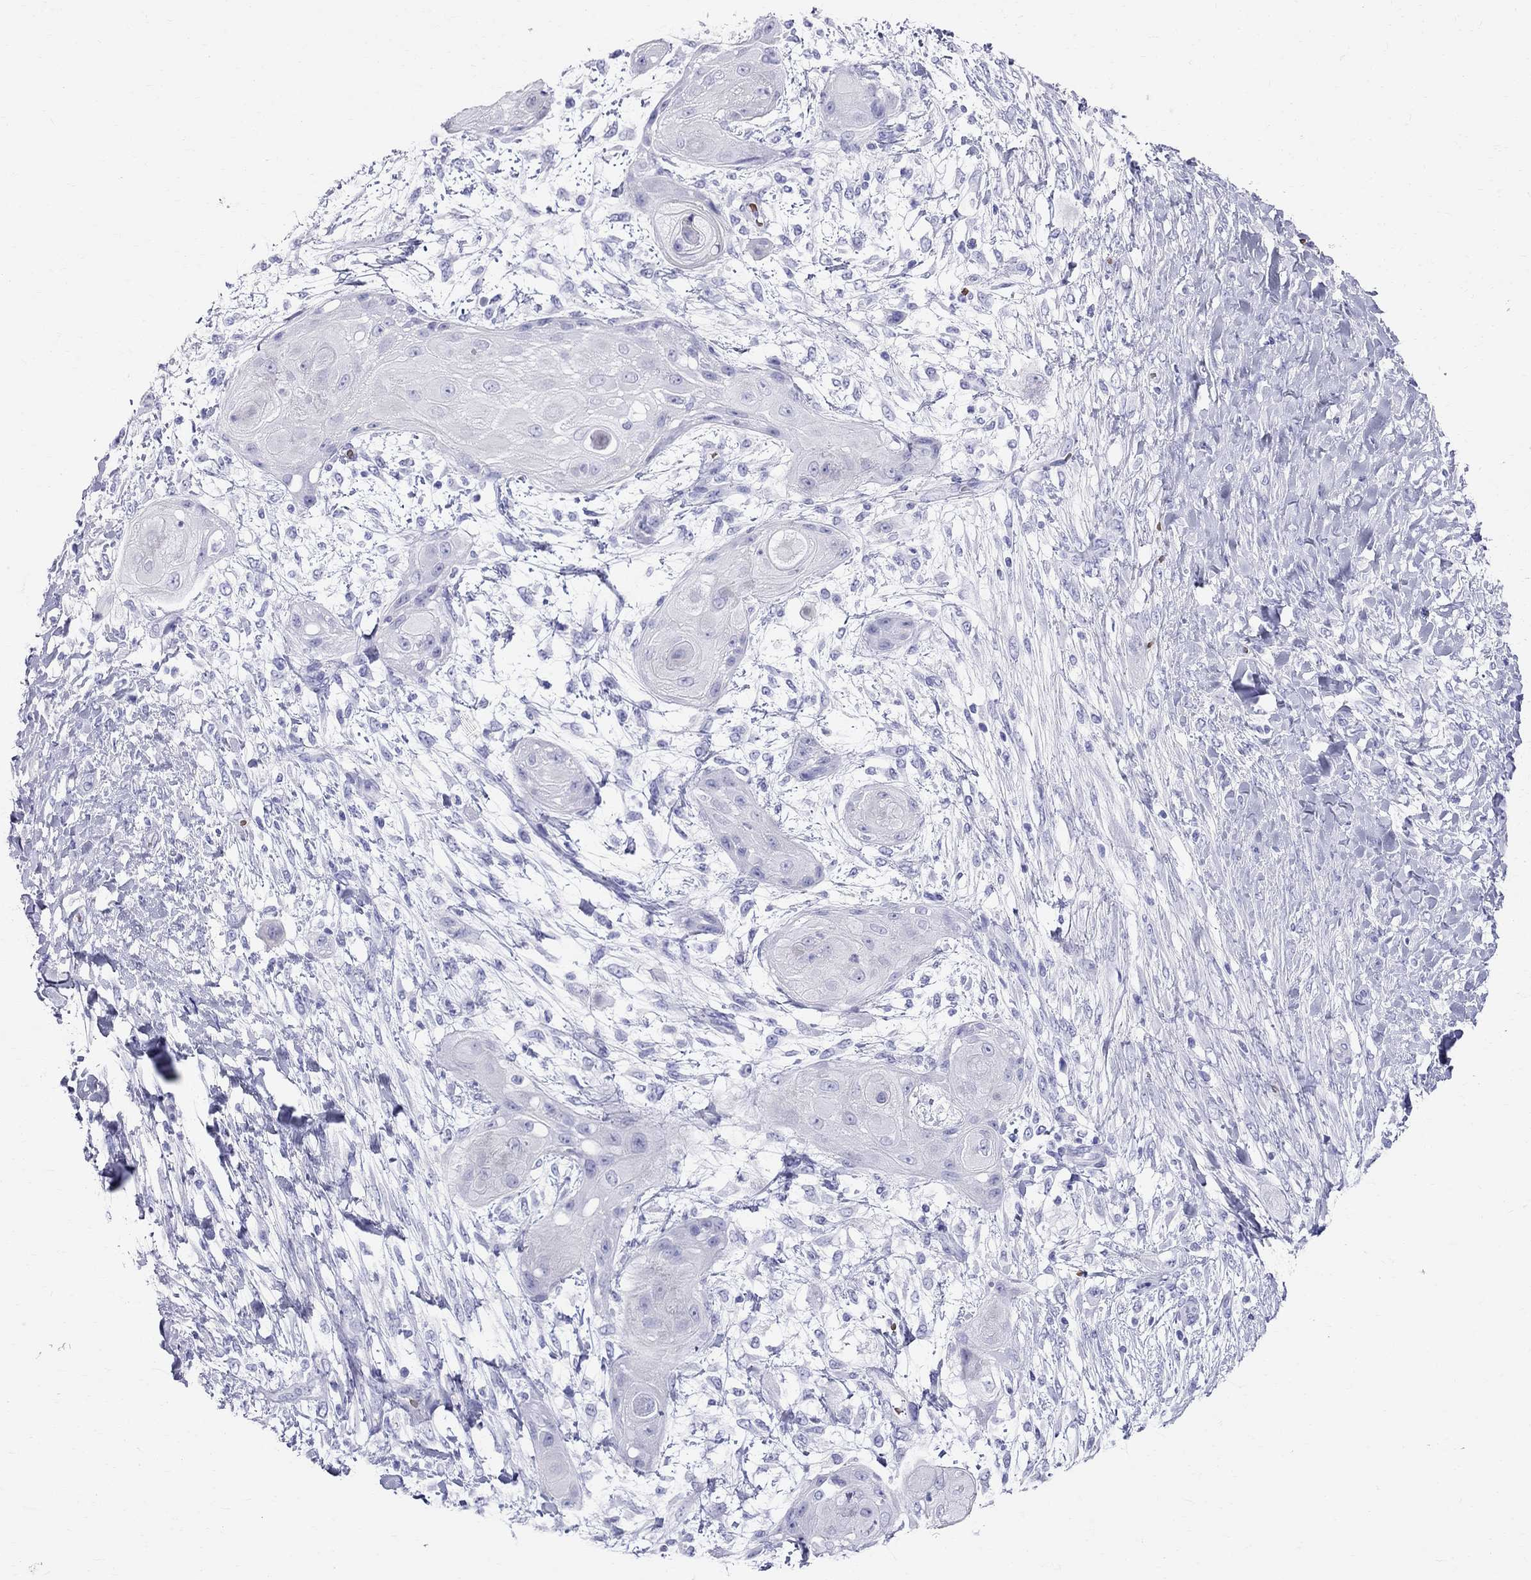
{"staining": {"intensity": "negative", "quantity": "none", "location": "none"}, "tissue": "skin cancer", "cell_type": "Tumor cells", "image_type": "cancer", "snomed": [{"axis": "morphology", "description": "Squamous cell carcinoma, NOS"}, {"axis": "topography", "description": "Skin"}], "caption": "High power microscopy image of an immunohistochemistry (IHC) photomicrograph of skin squamous cell carcinoma, revealing no significant expression in tumor cells.", "gene": "DNAAF6", "patient": {"sex": "male", "age": 62}}